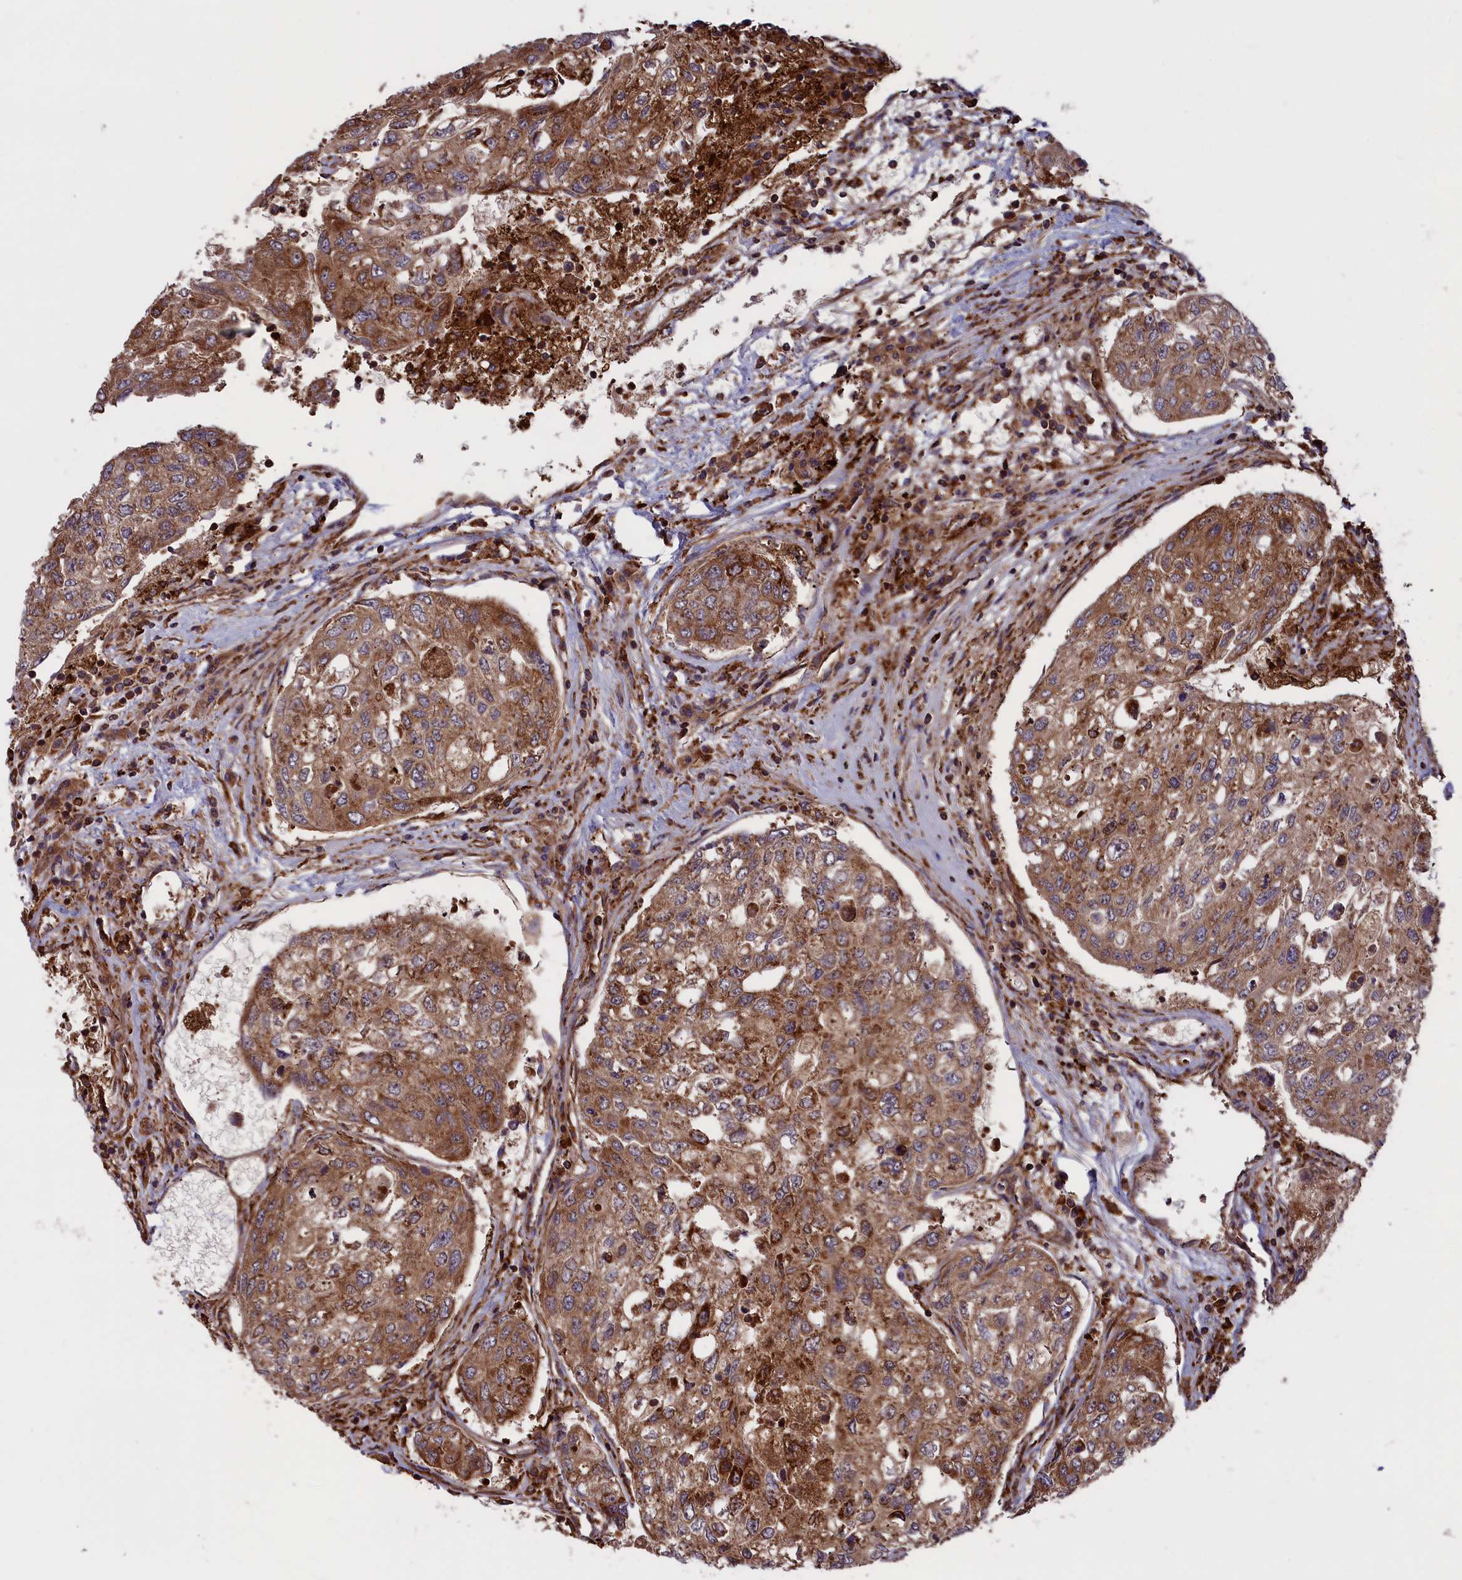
{"staining": {"intensity": "moderate", "quantity": ">75%", "location": "cytoplasmic/membranous"}, "tissue": "urothelial cancer", "cell_type": "Tumor cells", "image_type": "cancer", "snomed": [{"axis": "morphology", "description": "Urothelial carcinoma, High grade"}, {"axis": "topography", "description": "Lymph node"}, {"axis": "topography", "description": "Urinary bladder"}], "caption": "IHC micrograph of high-grade urothelial carcinoma stained for a protein (brown), which displays medium levels of moderate cytoplasmic/membranous expression in about >75% of tumor cells.", "gene": "PLA2G4C", "patient": {"sex": "male", "age": 51}}